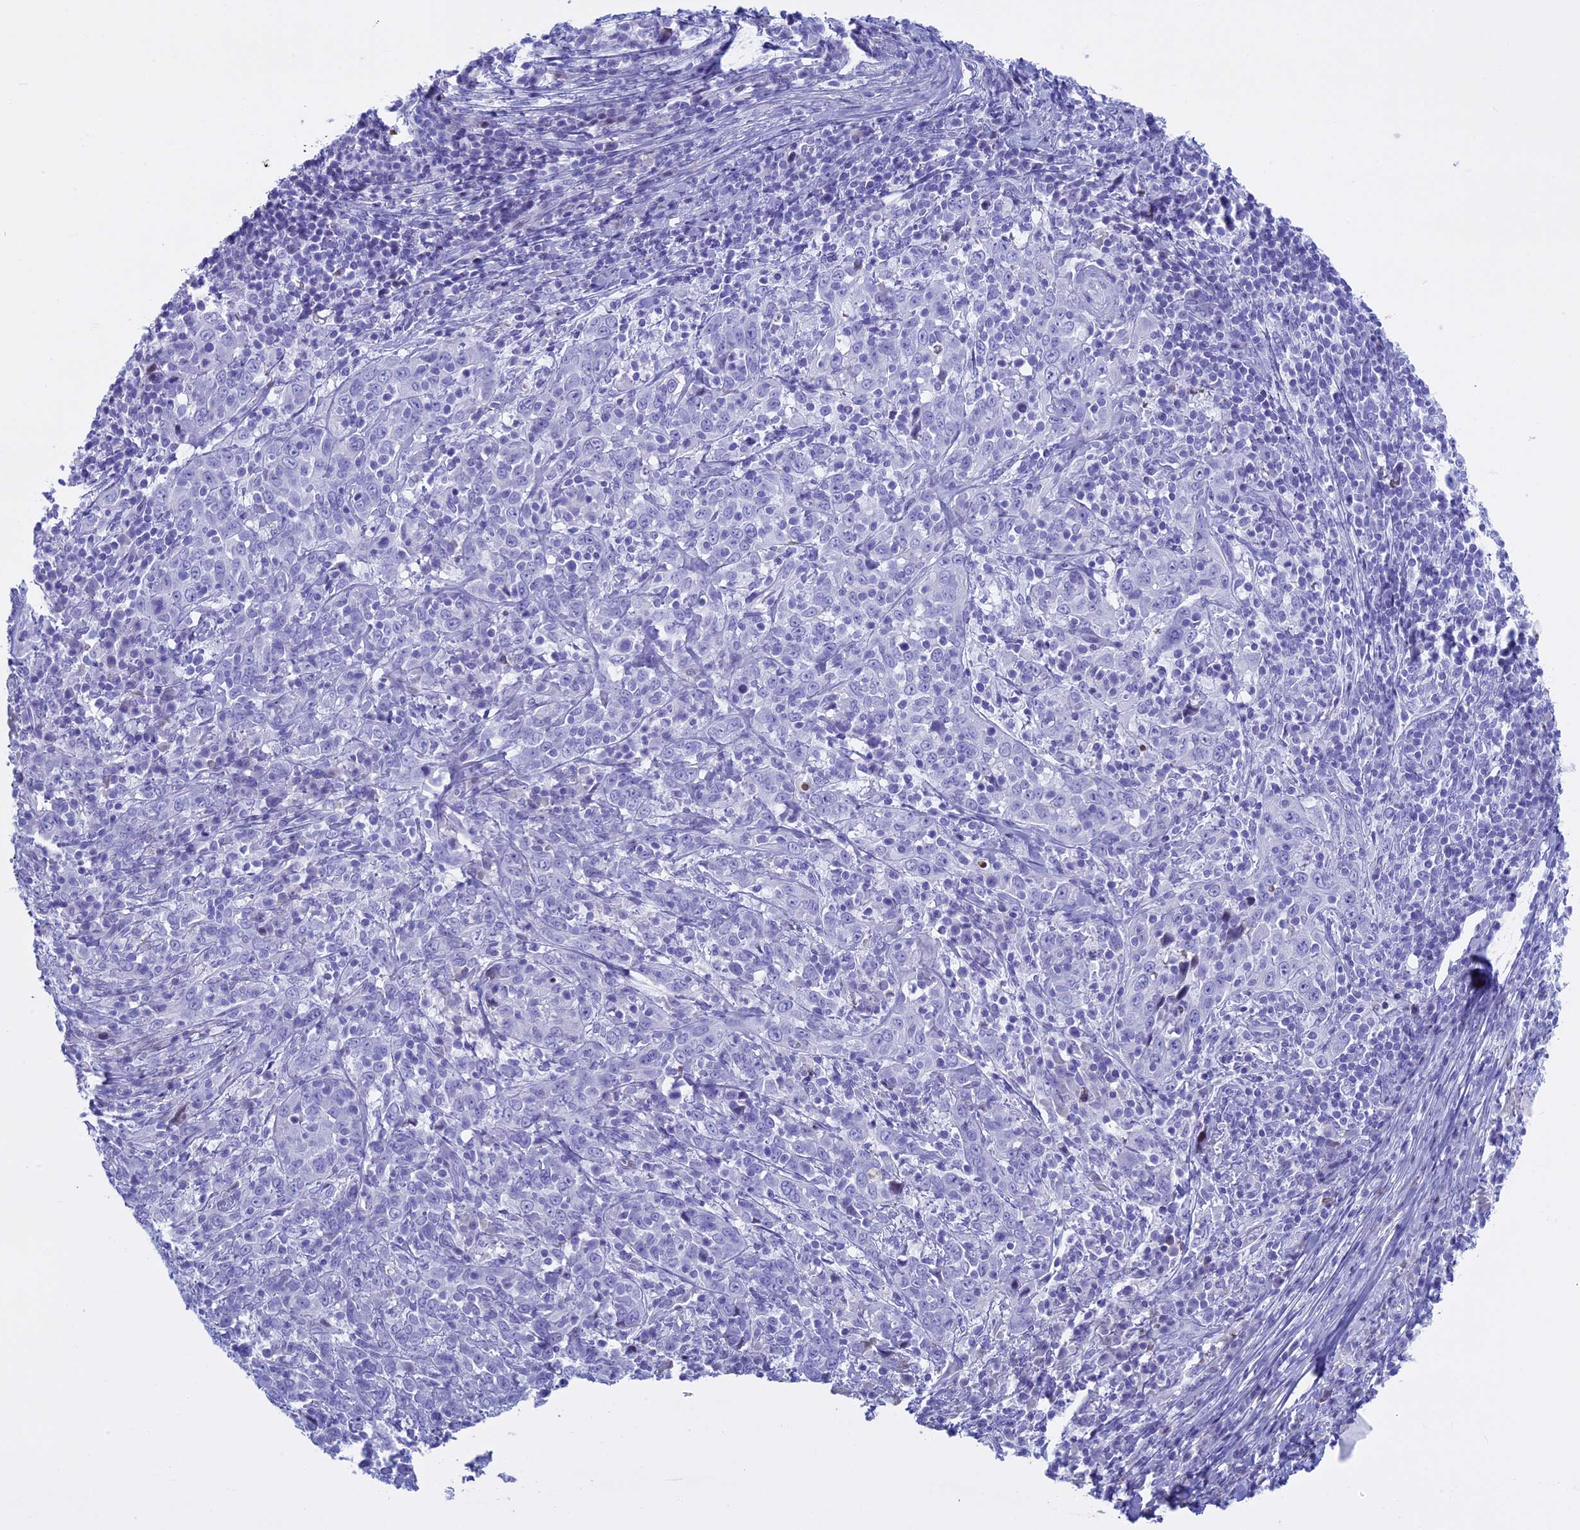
{"staining": {"intensity": "negative", "quantity": "none", "location": "none"}, "tissue": "cervical cancer", "cell_type": "Tumor cells", "image_type": "cancer", "snomed": [{"axis": "morphology", "description": "Squamous cell carcinoma, NOS"}, {"axis": "topography", "description": "Cervix"}], "caption": "This is an immunohistochemistry (IHC) image of human squamous cell carcinoma (cervical). There is no staining in tumor cells.", "gene": "KCTD21", "patient": {"sex": "female", "age": 46}}